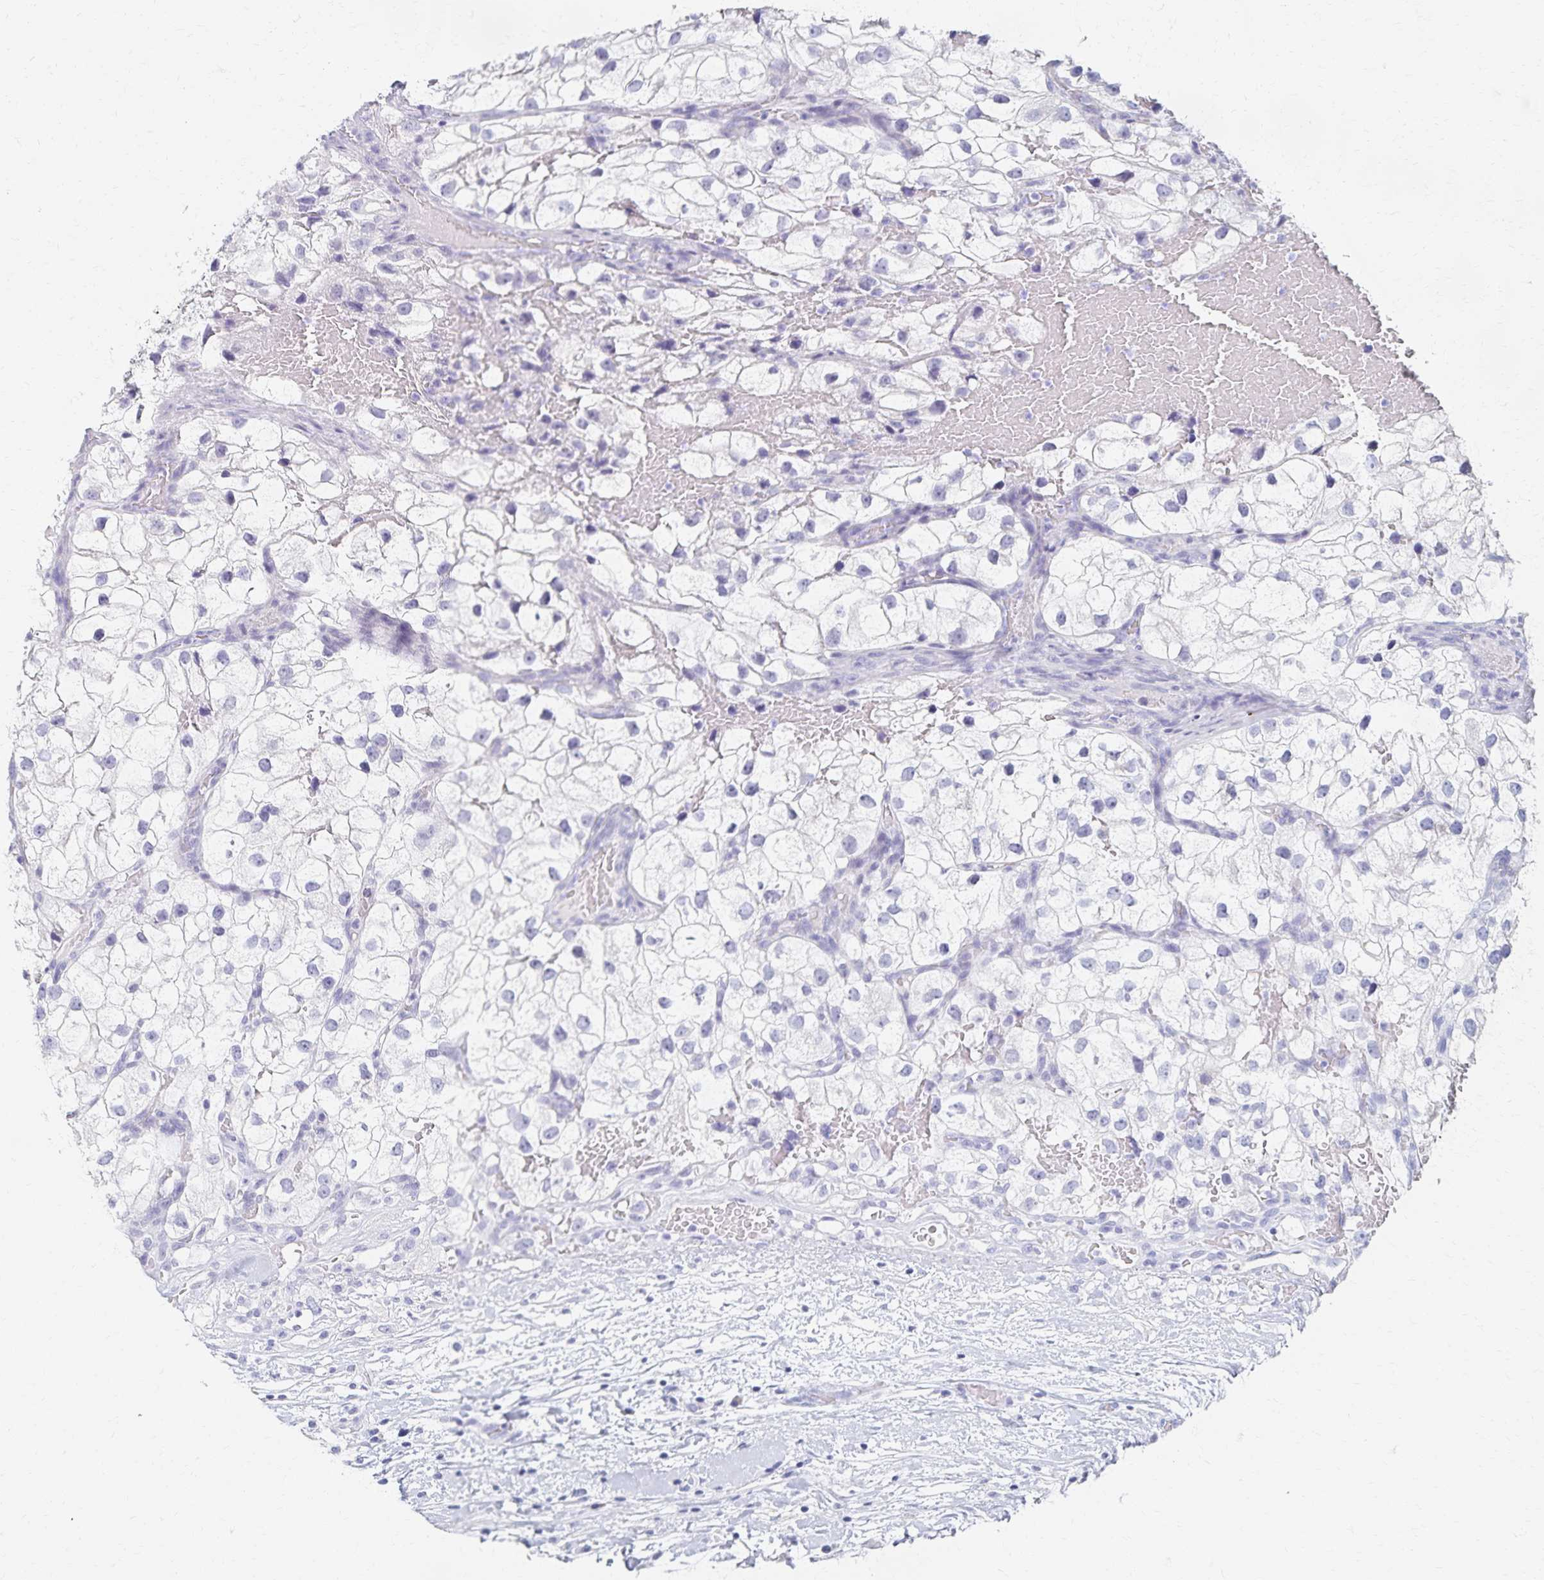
{"staining": {"intensity": "negative", "quantity": "none", "location": "none"}, "tissue": "renal cancer", "cell_type": "Tumor cells", "image_type": "cancer", "snomed": [{"axis": "morphology", "description": "Adenocarcinoma, NOS"}, {"axis": "topography", "description": "Kidney"}], "caption": "The IHC histopathology image has no significant positivity in tumor cells of renal cancer tissue. (IHC, brightfield microscopy, high magnification).", "gene": "C2orf50", "patient": {"sex": "male", "age": 59}}